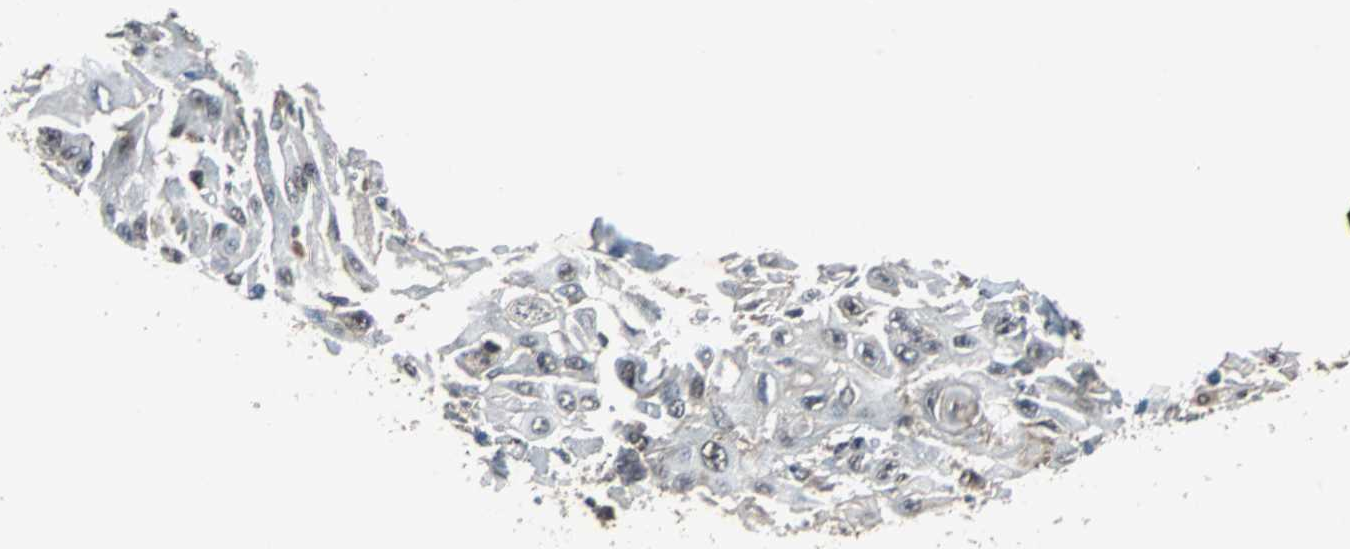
{"staining": {"intensity": "weak", "quantity": "<25%", "location": "nuclear"}, "tissue": "skin cancer", "cell_type": "Tumor cells", "image_type": "cancer", "snomed": [{"axis": "morphology", "description": "Squamous cell carcinoma, NOS"}, {"axis": "topography", "description": "Skin"}], "caption": "Histopathology image shows no protein positivity in tumor cells of skin cancer (squamous cell carcinoma) tissue.", "gene": "PHC1", "patient": {"sex": "male", "age": 24}}